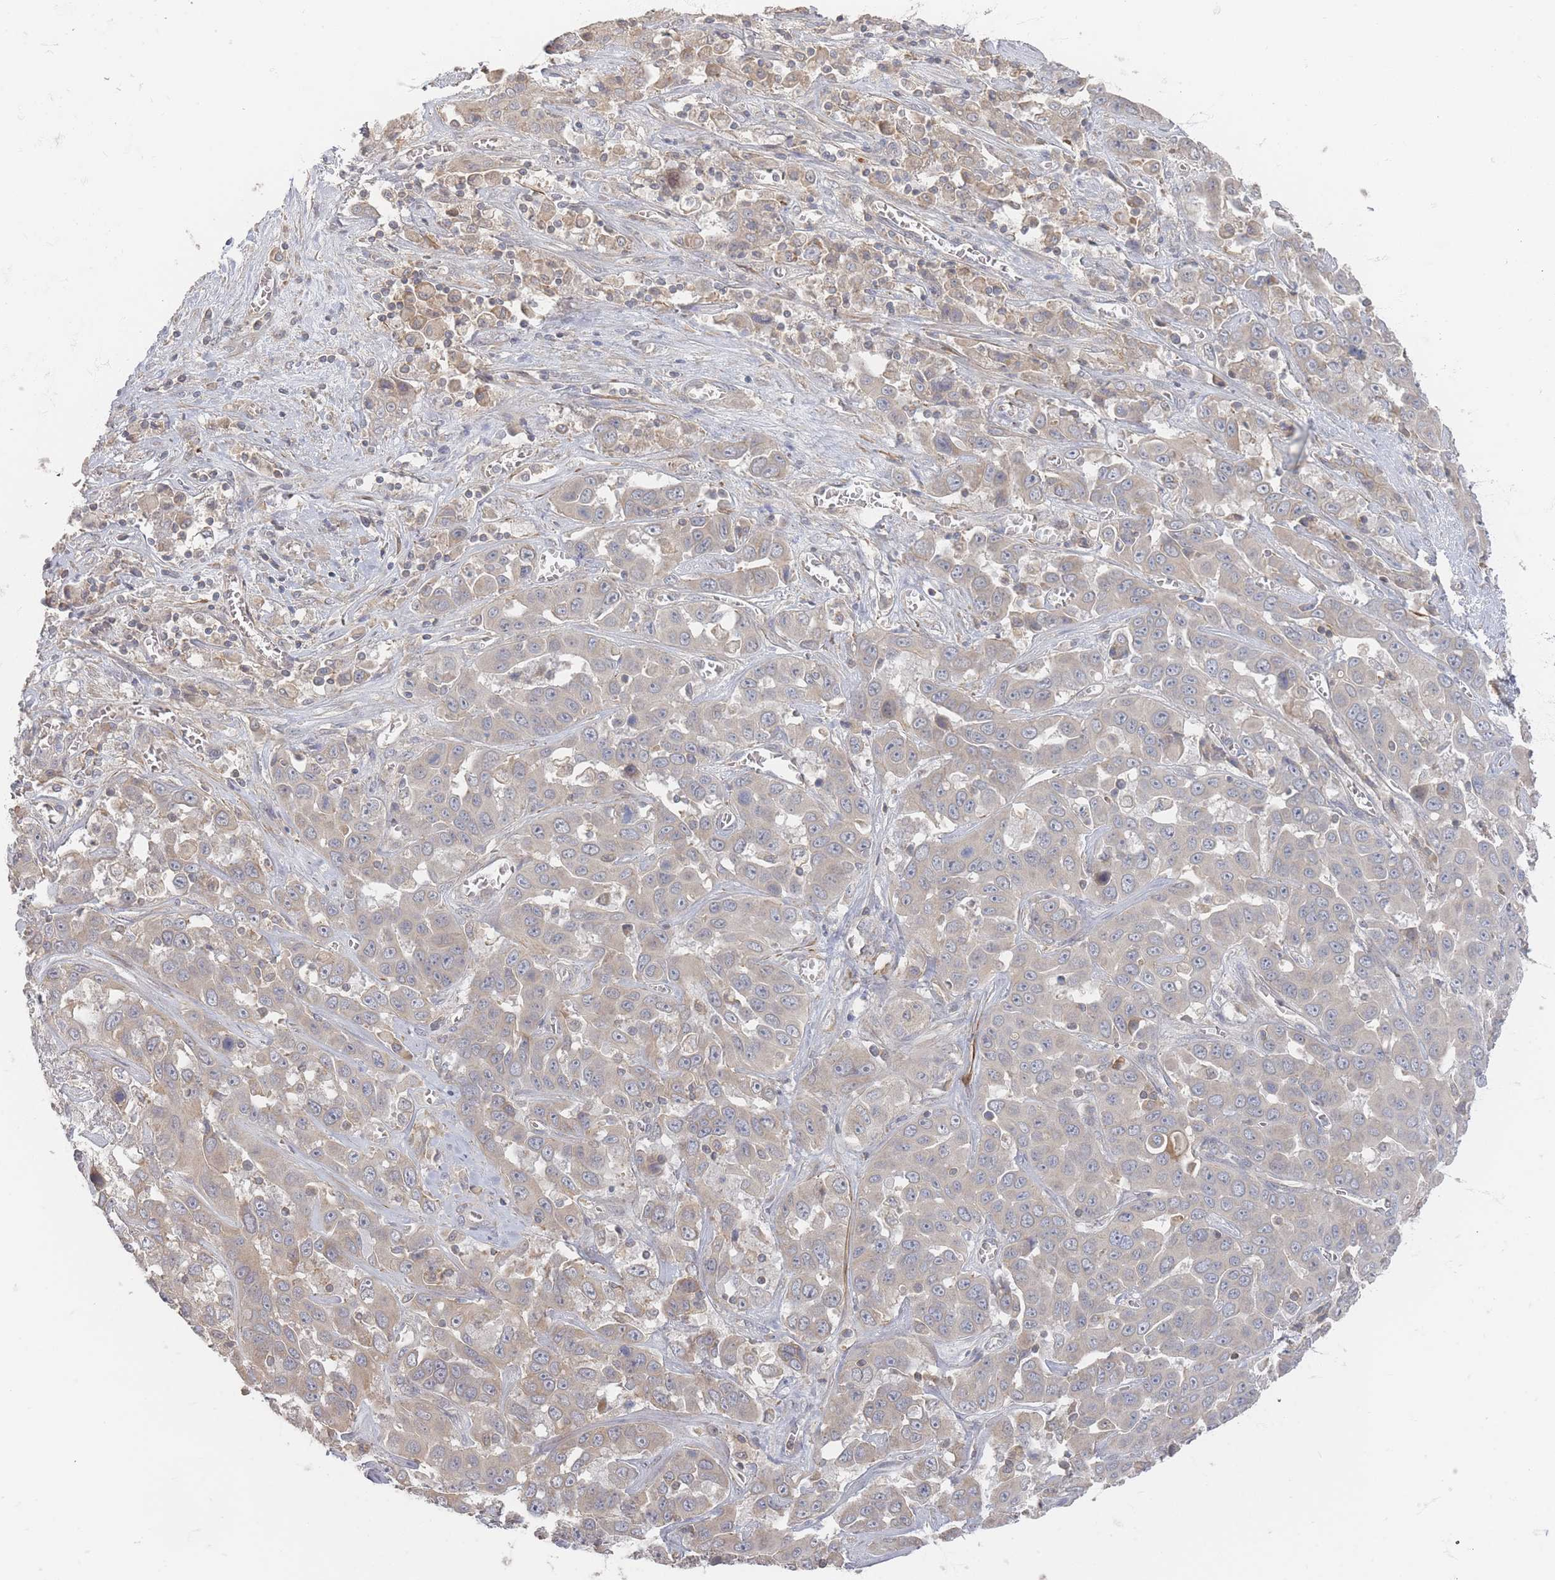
{"staining": {"intensity": "negative", "quantity": "none", "location": "none"}, "tissue": "liver cancer", "cell_type": "Tumor cells", "image_type": "cancer", "snomed": [{"axis": "morphology", "description": "Cholangiocarcinoma"}, {"axis": "topography", "description": "Liver"}], "caption": "Image shows no significant protein expression in tumor cells of liver cancer (cholangiocarcinoma). (Stains: DAB immunohistochemistry (IHC) with hematoxylin counter stain, Microscopy: brightfield microscopy at high magnification).", "gene": "GLE1", "patient": {"sex": "female", "age": 52}}